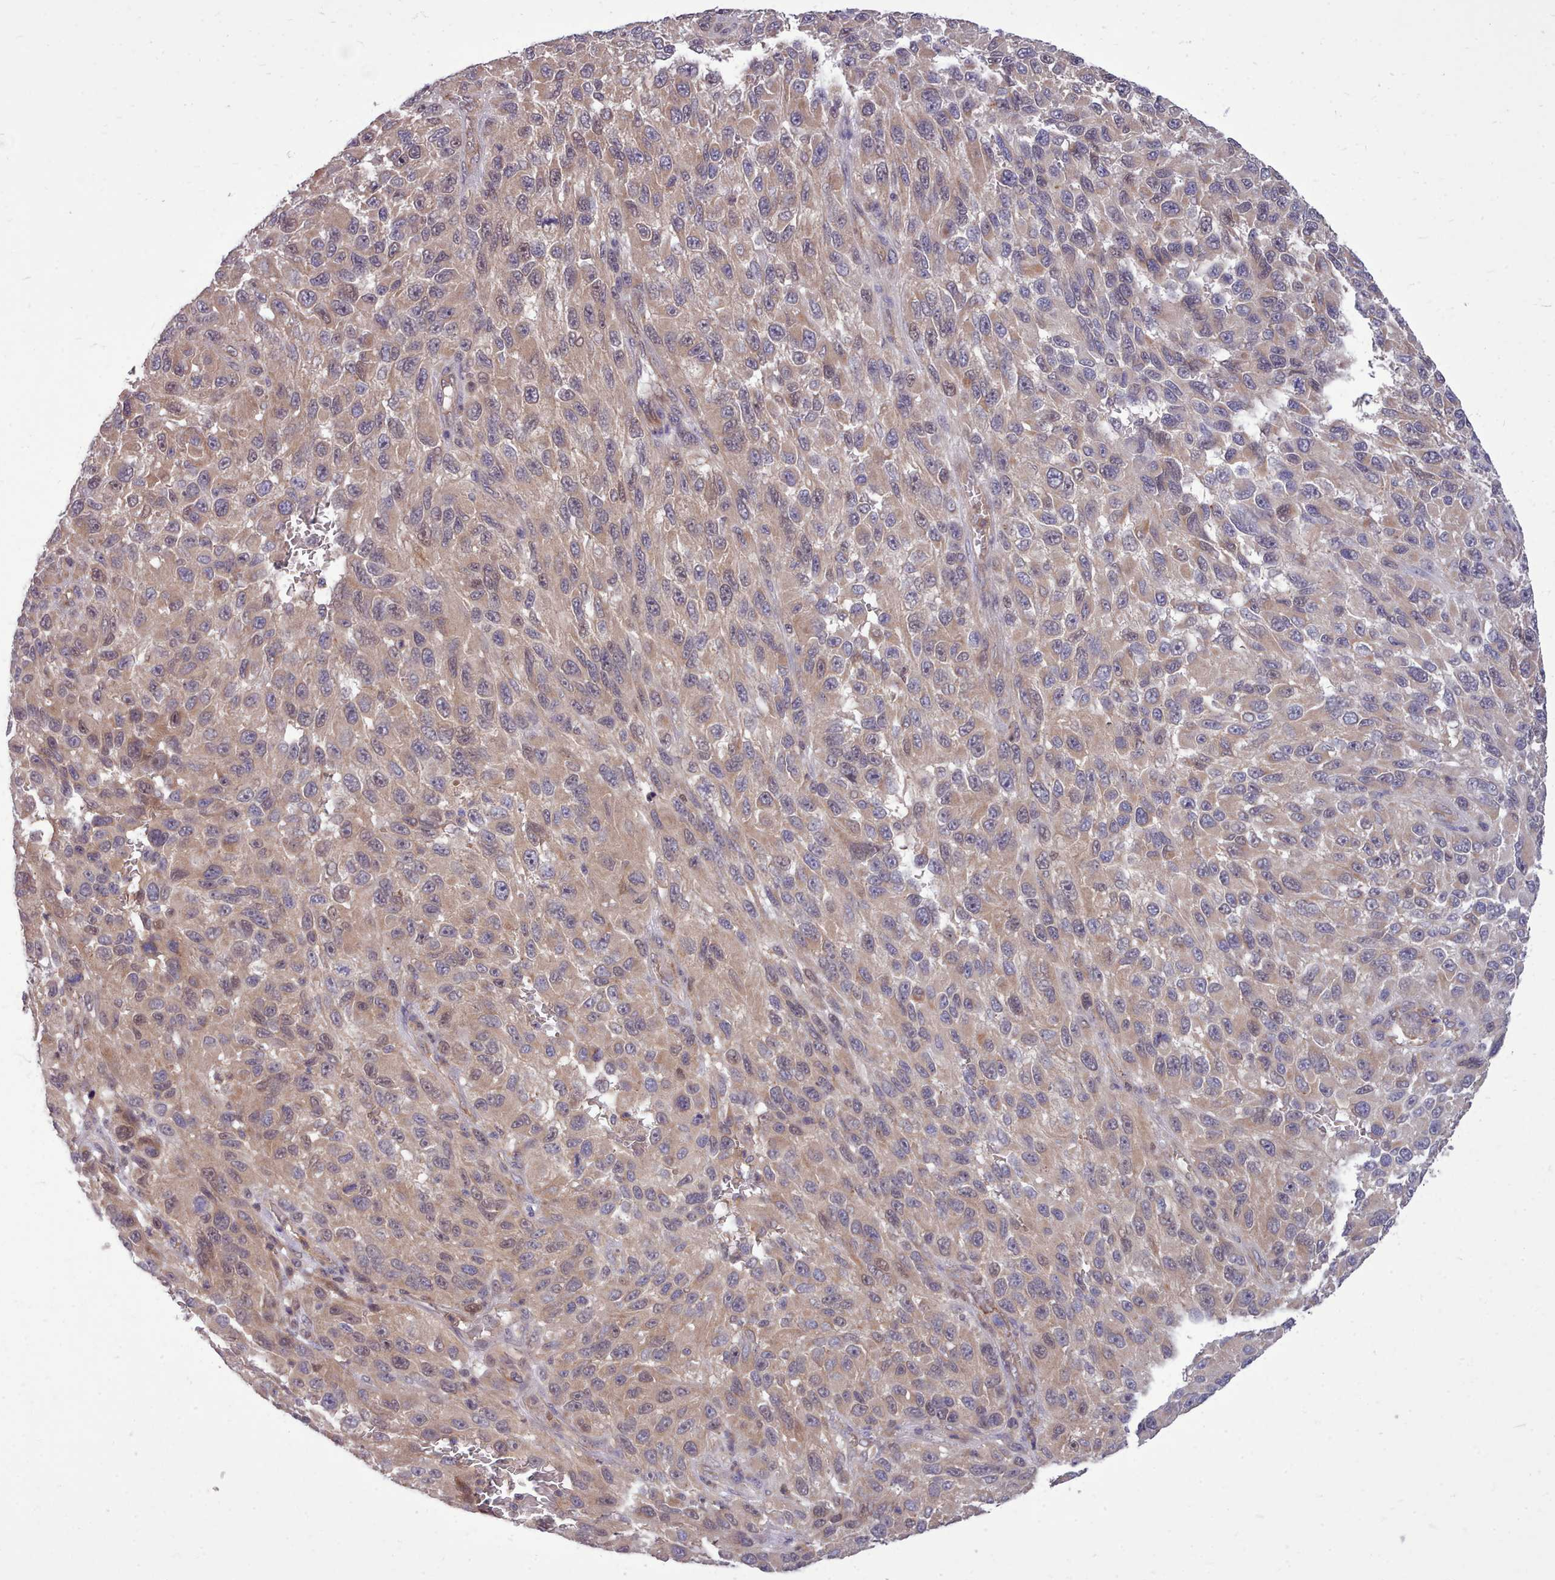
{"staining": {"intensity": "weak", "quantity": ">75%", "location": "cytoplasmic/membranous"}, "tissue": "melanoma", "cell_type": "Tumor cells", "image_type": "cancer", "snomed": [{"axis": "morphology", "description": "Malignant melanoma, NOS"}, {"axis": "topography", "description": "Skin"}], "caption": "Immunohistochemical staining of human malignant melanoma displays low levels of weak cytoplasmic/membranous protein expression in about >75% of tumor cells. The protein of interest is shown in brown color, while the nuclei are stained blue.", "gene": "AHCY", "patient": {"sex": "female", "age": 96}}